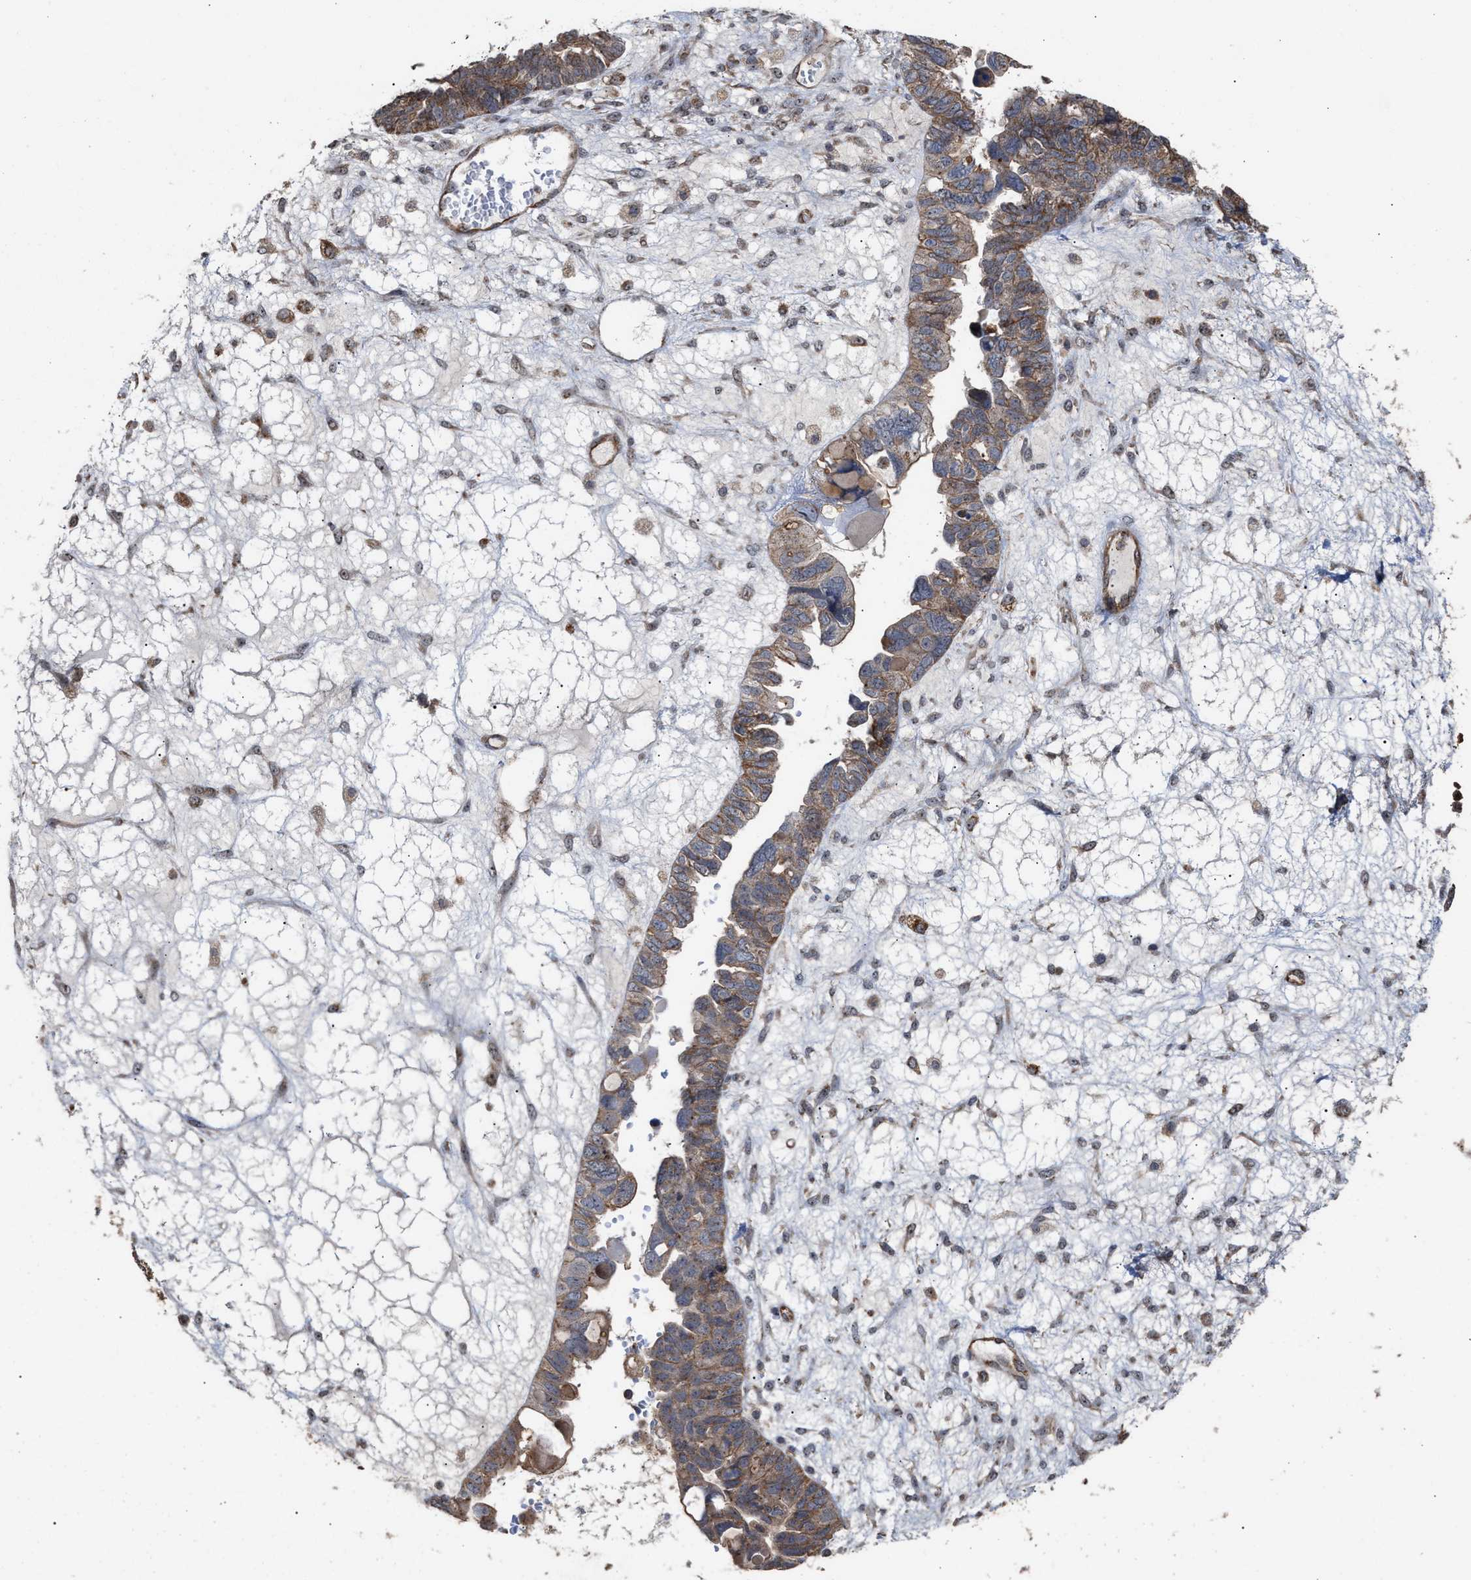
{"staining": {"intensity": "moderate", "quantity": ">75%", "location": "cytoplasmic/membranous"}, "tissue": "ovarian cancer", "cell_type": "Tumor cells", "image_type": "cancer", "snomed": [{"axis": "morphology", "description": "Cystadenocarcinoma, serous, NOS"}, {"axis": "topography", "description": "Ovary"}], "caption": "Human serous cystadenocarcinoma (ovarian) stained for a protein (brown) demonstrates moderate cytoplasmic/membranous positive positivity in approximately >75% of tumor cells.", "gene": "EXOSC2", "patient": {"sex": "female", "age": 79}}